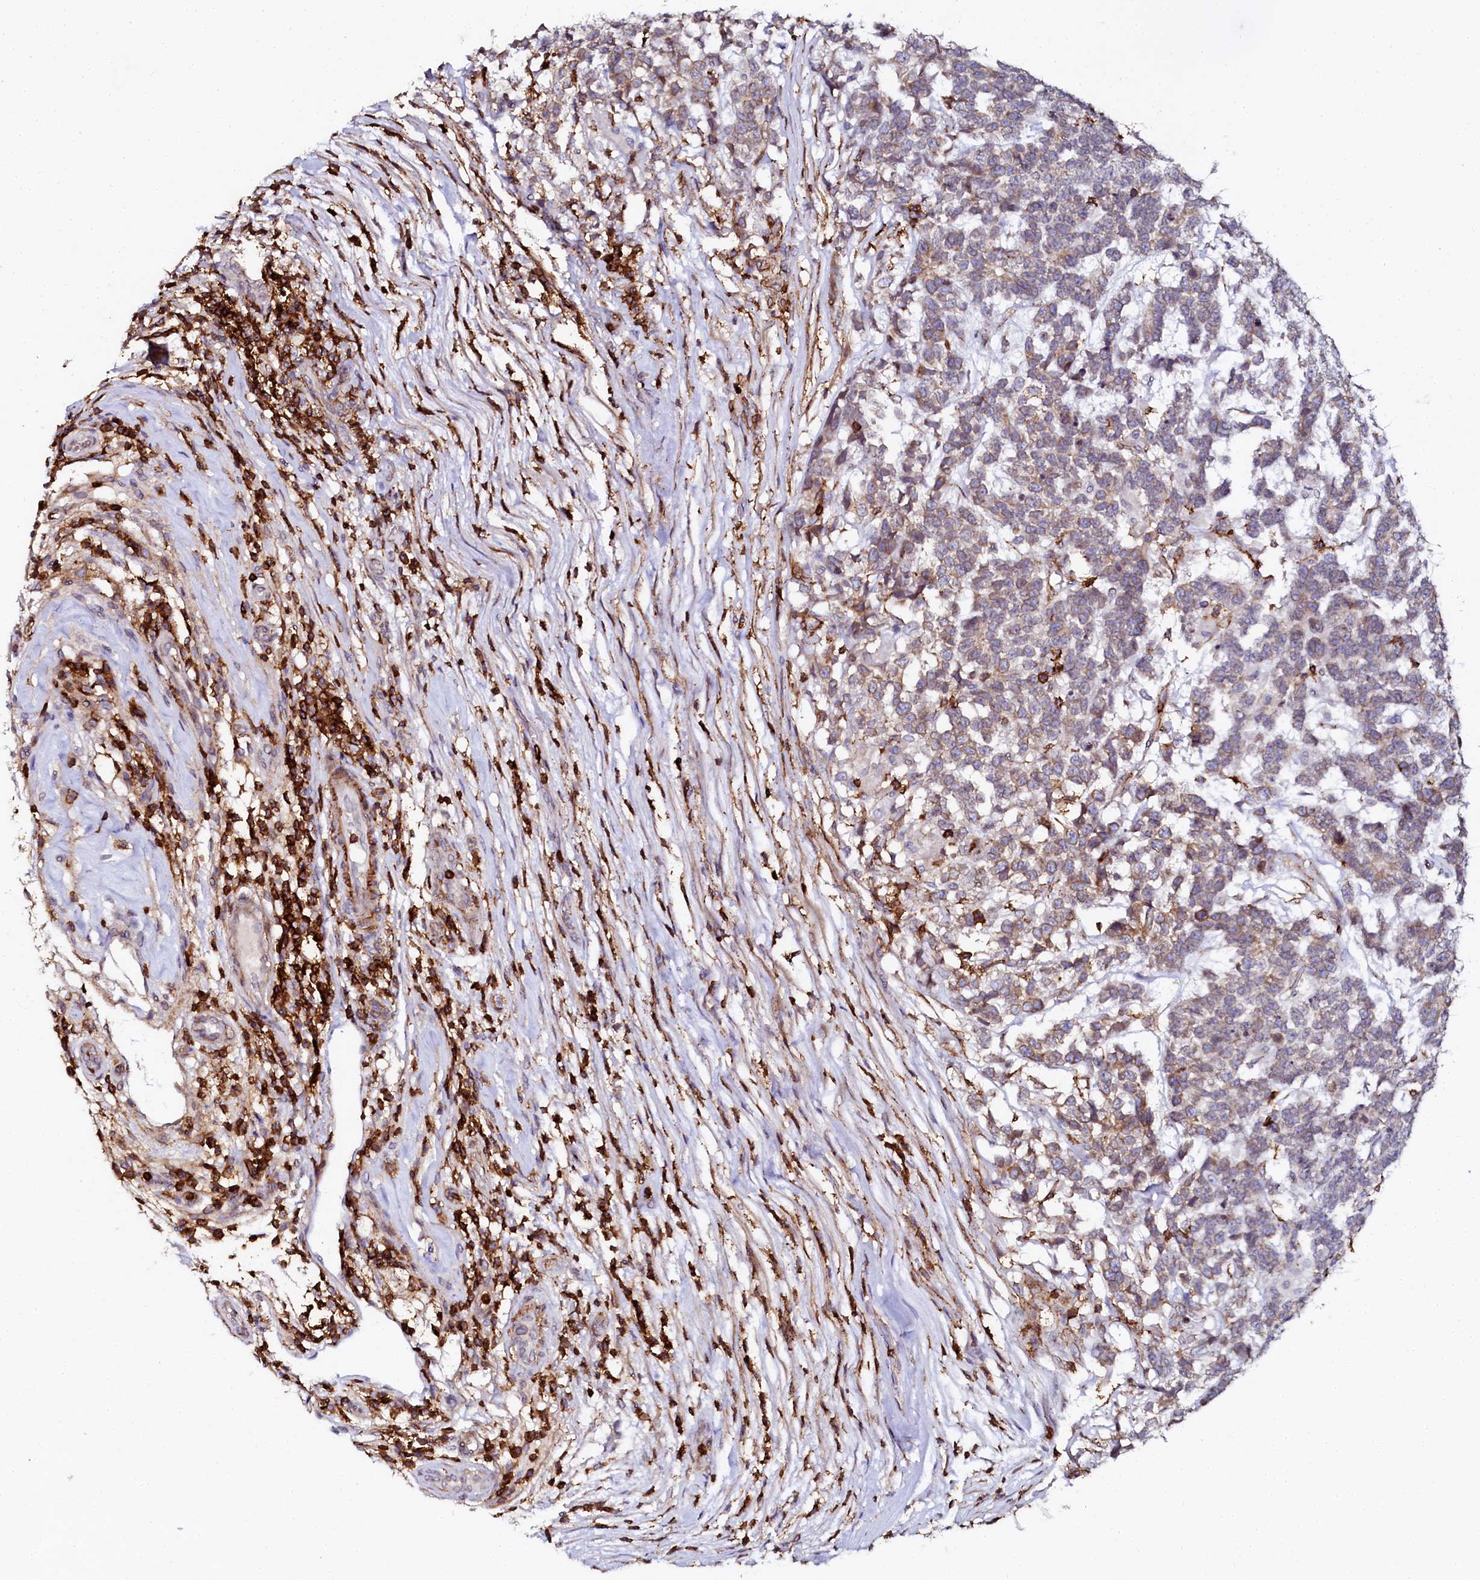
{"staining": {"intensity": "weak", "quantity": "25%-75%", "location": "cytoplasmic/membranous"}, "tissue": "testis cancer", "cell_type": "Tumor cells", "image_type": "cancer", "snomed": [{"axis": "morphology", "description": "Carcinoma, Embryonal, NOS"}, {"axis": "topography", "description": "Testis"}], "caption": "There is low levels of weak cytoplasmic/membranous positivity in tumor cells of testis cancer (embryonal carcinoma), as demonstrated by immunohistochemical staining (brown color).", "gene": "AAAS", "patient": {"sex": "male", "age": 26}}